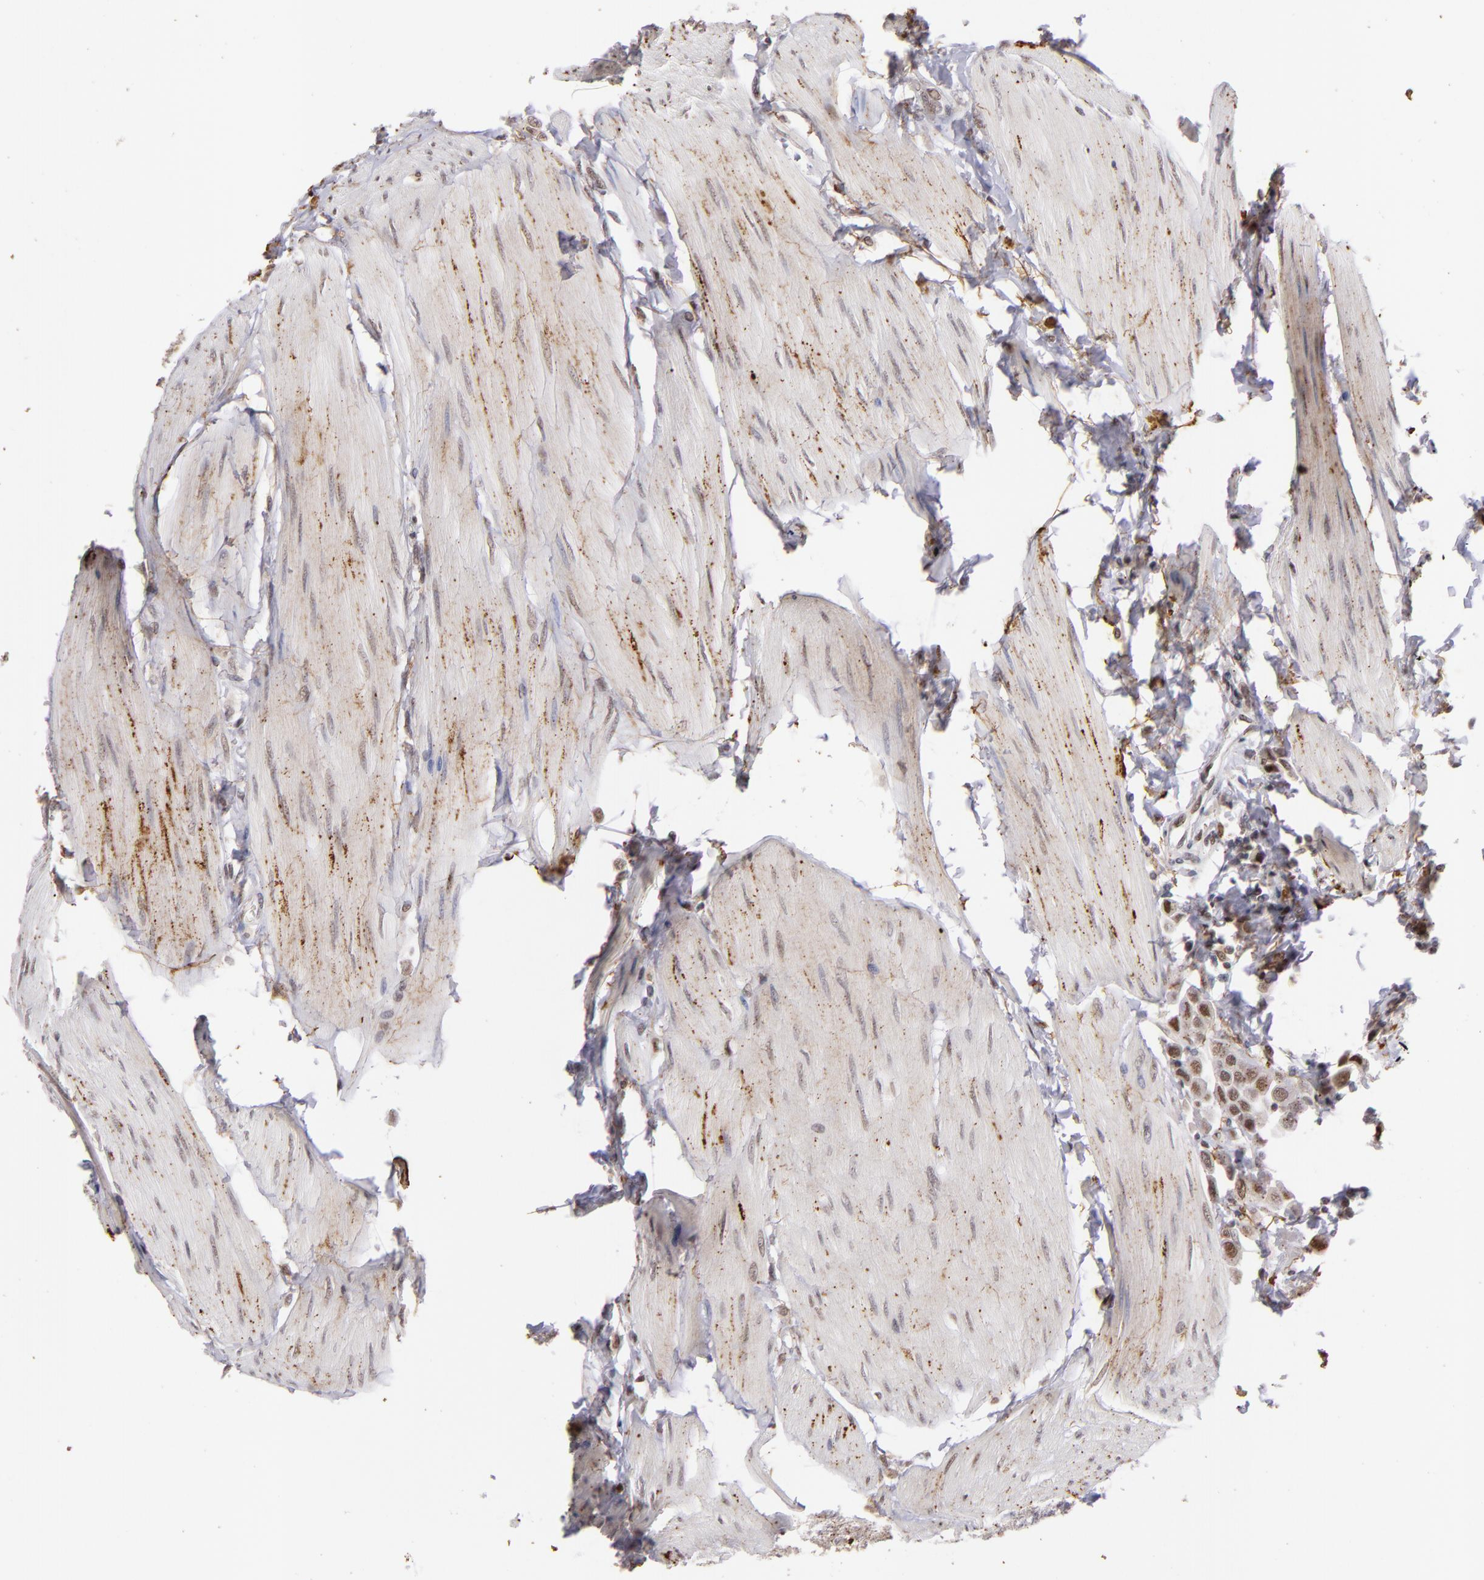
{"staining": {"intensity": "moderate", "quantity": ">75%", "location": "nuclear"}, "tissue": "urothelial cancer", "cell_type": "Tumor cells", "image_type": "cancer", "snomed": [{"axis": "morphology", "description": "Urothelial carcinoma, High grade"}, {"axis": "topography", "description": "Urinary bladder"}], "caption": "An immunohistochemistry (IHC) image of tumor tissue is shown. Protein staining in brown labels moderate nuclear positivity in urothelial cancer within tumor cells.", "gene": "RXRG", "patient": {"sex": "male", "age": 50}}